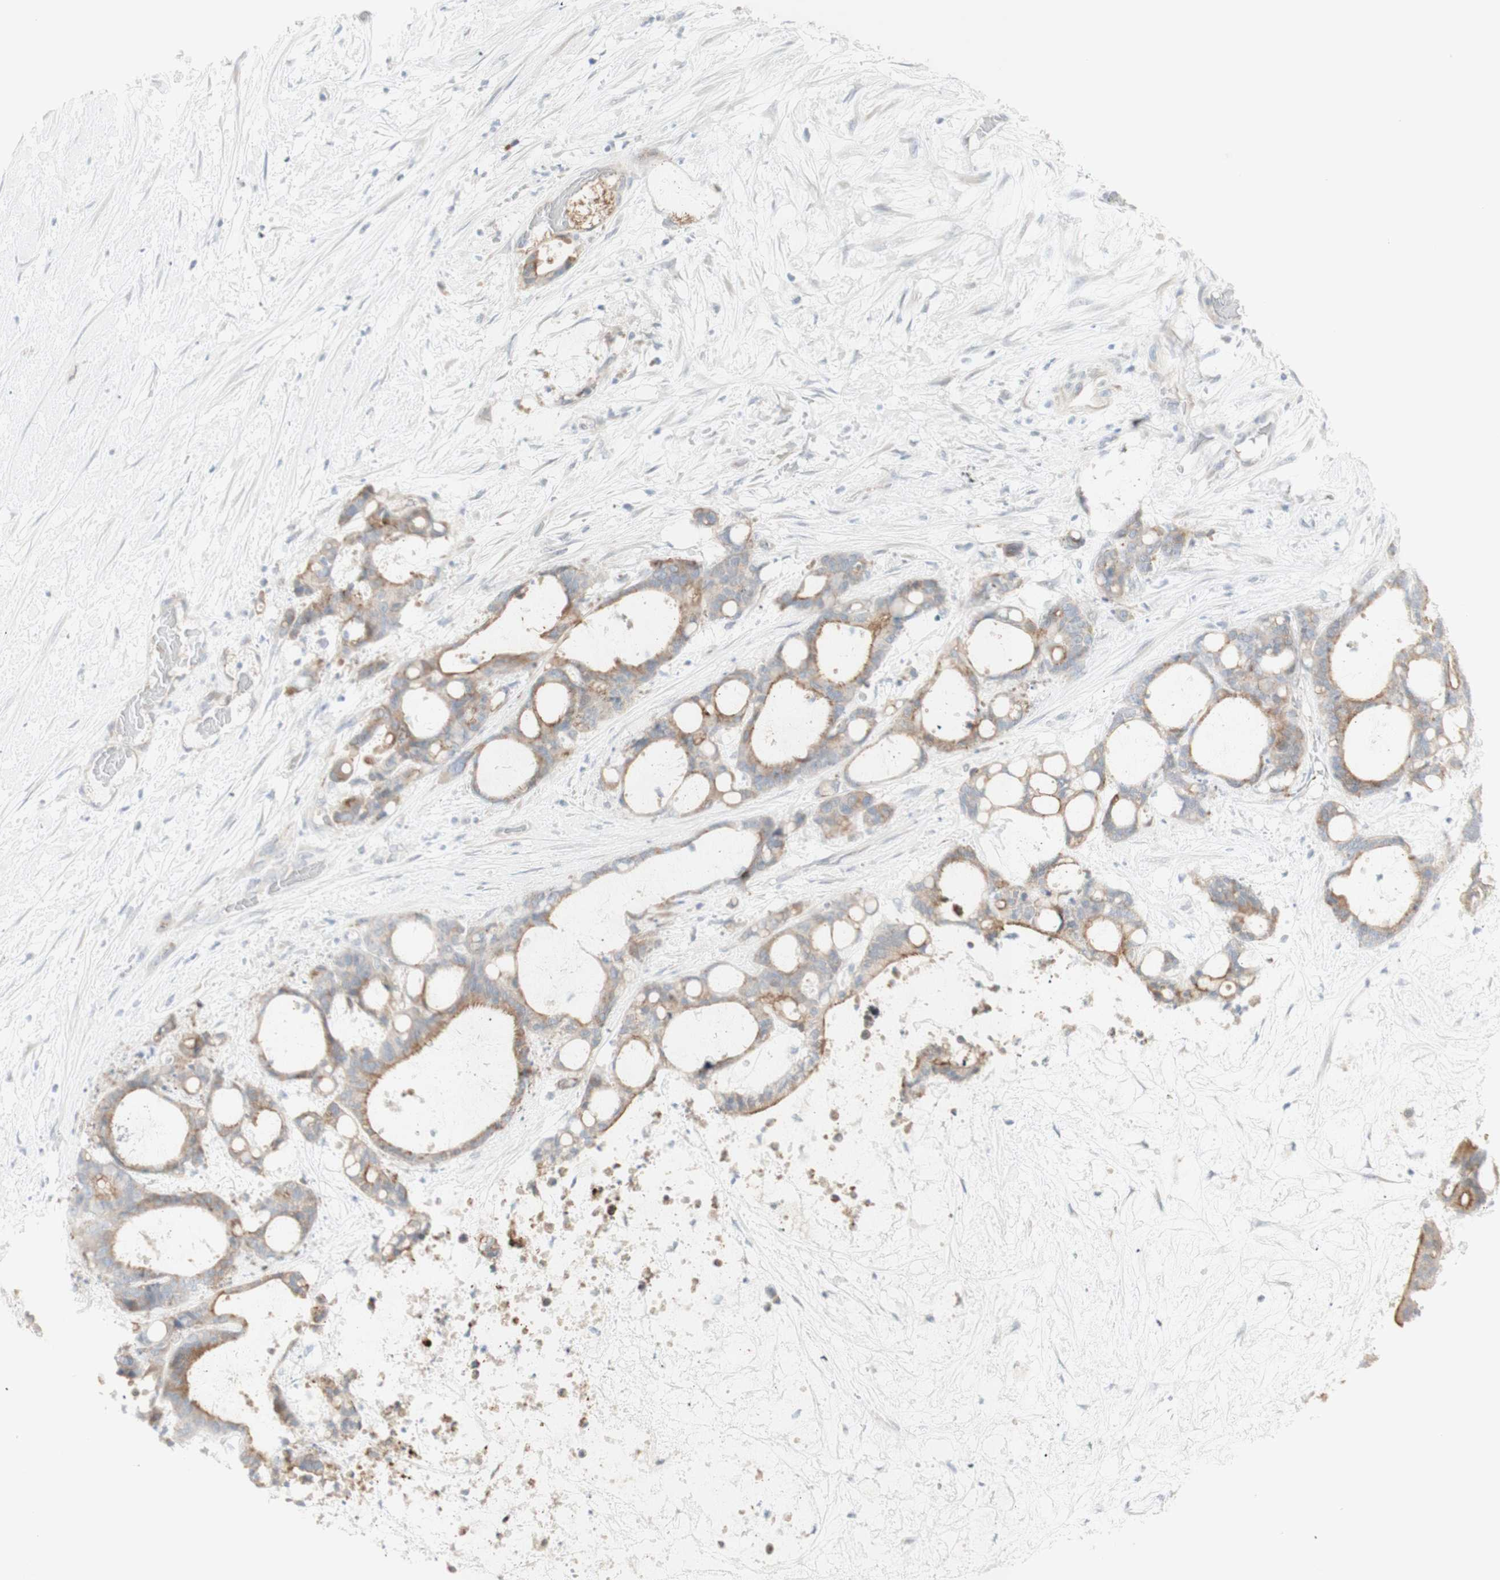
{"staining": {"intensity": "moderate", "quantity": ">75%", "location": "cytoplasmic/membranous"}, "tissue": "liver cancer", "cell_type": "Tumor cells", "image_type": "cancer", "snomed": [{"axis": "morphology", "description": "Cholangiocarcinoma"}, {"axis": "topography", "description": "Liver"}], "caption": "An image of liver cancer (cholangiocarcinoma) stained for a protein exhibits moderate cytoplasmic/membranous brown staining in tumor cells.", "gene": "NDST4", "patient": {"sex": "female", "age": 73}}